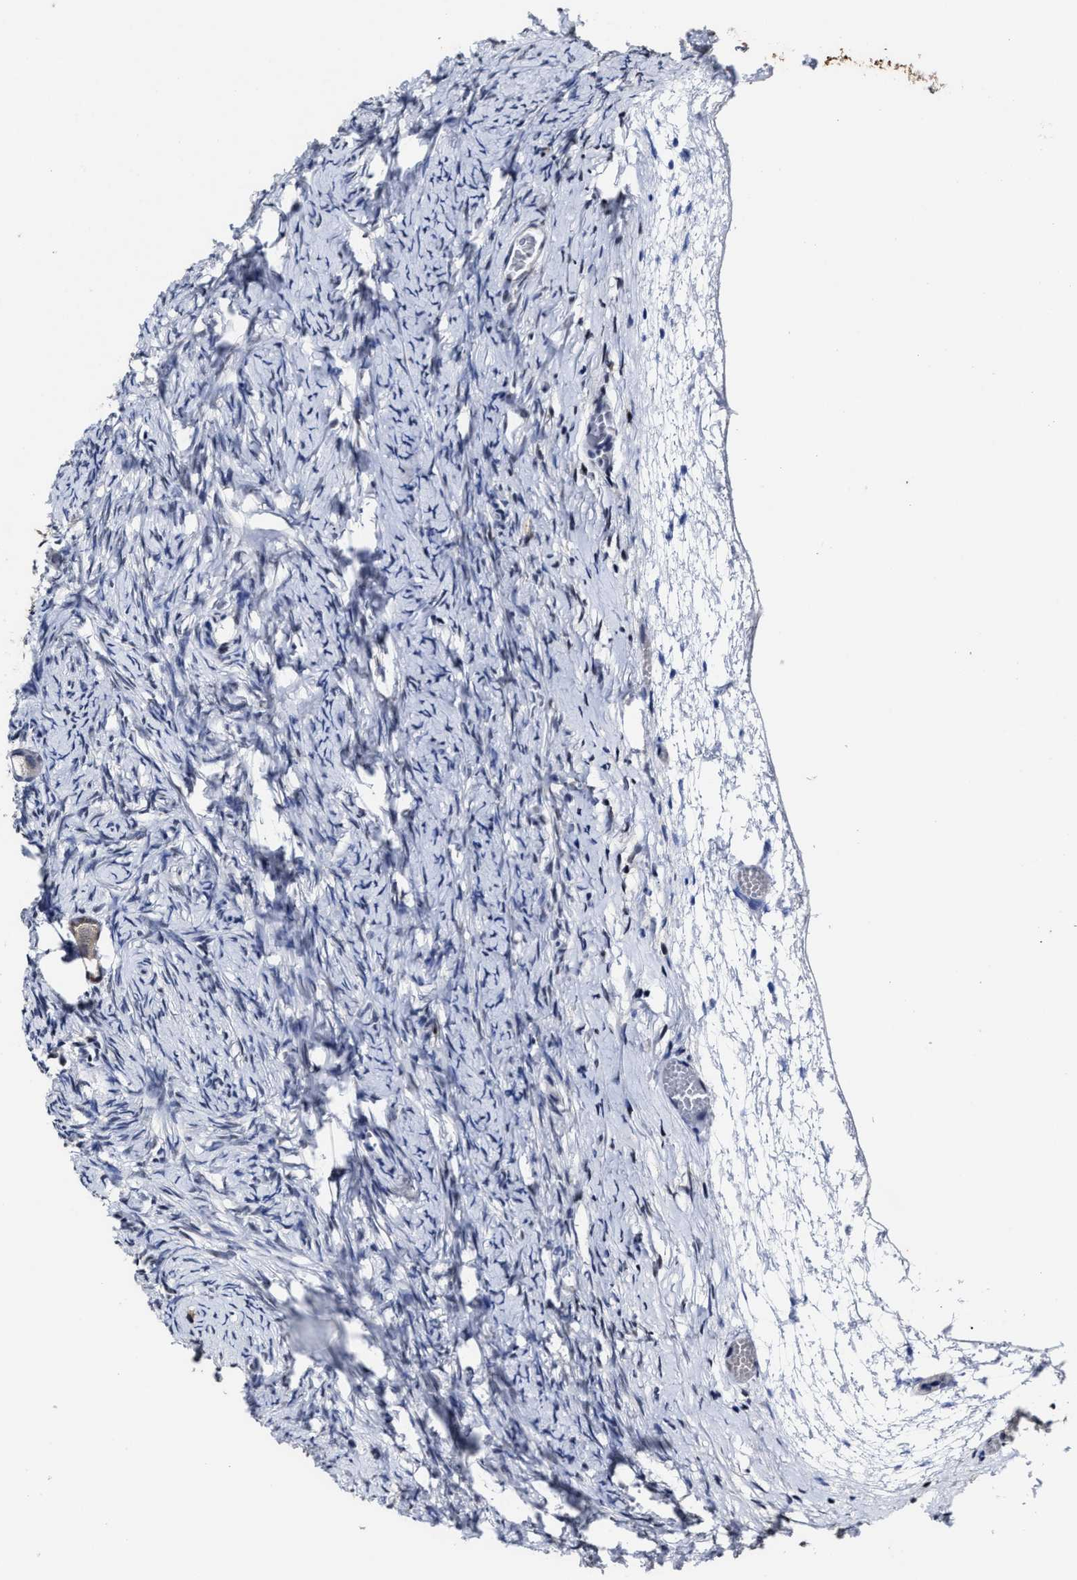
{"staining": {"intensity": "weak", "quantity": "25%-75%", "location": "cytoplasmic/membranous"}, "tissue": "ovary", "cell_type": "Follicle cells", "image_type": "normal", "snomed": [{"axis": "morphology", "description": "Normal tissue, NOS"}, {"axis": "topography", "description": "Ovary"}], "caption": "The immunohistochemical stain labels weak cytoplasmic/membranous expression in follicle cells of benign ovary. (DAB (3,3'-diaminobenzidine) = brown stain, brightfield microscopy at high magnification).", "gene": "PRPF4B", "patient": {"sex": "female", "age": 27}}